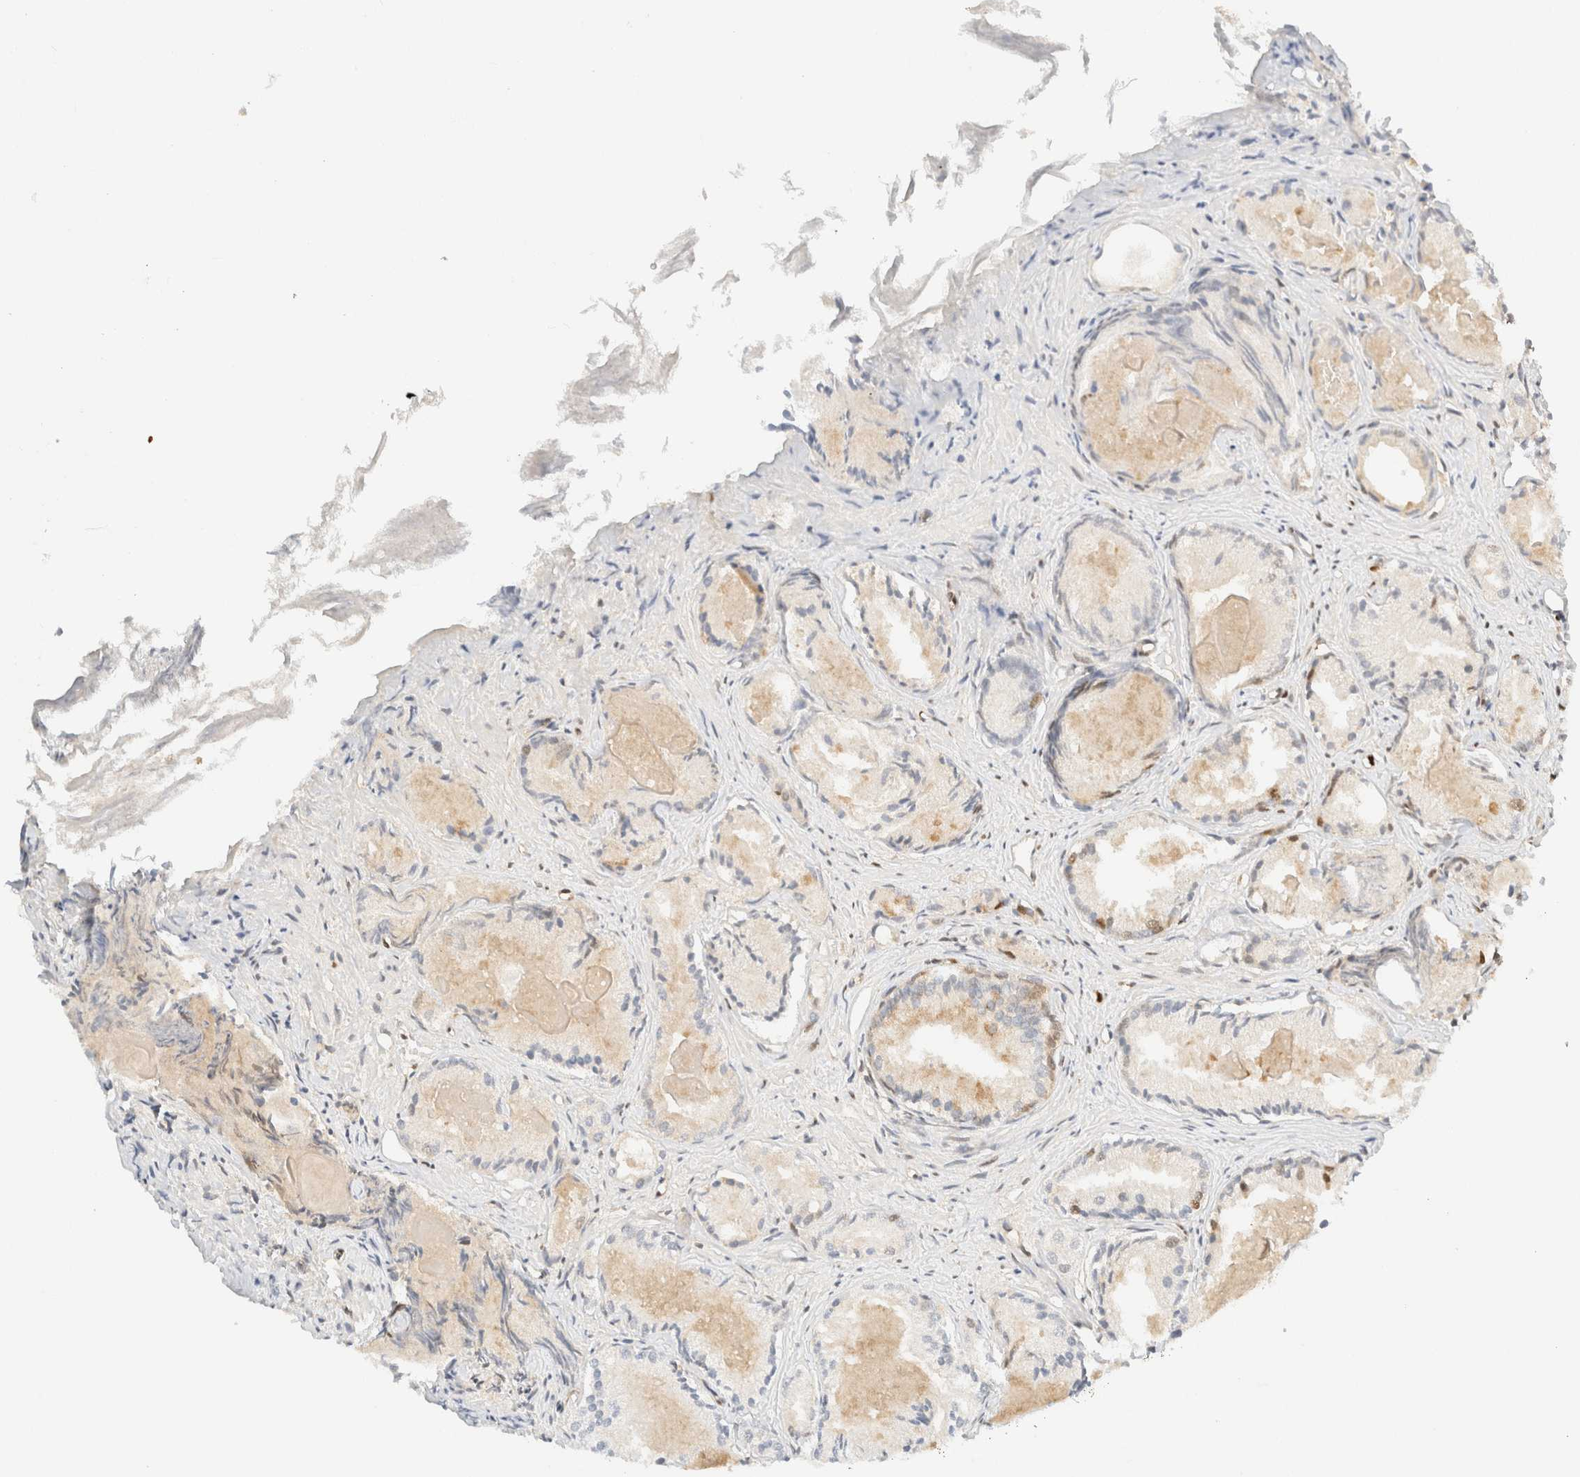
{"staining": {"intensity": "negative", "quantity": "none", "location": "none"}, "tissue": "prostate cancer", "cell_type": "Tumor cells", "image_type": "cancer", "snomed": [{"axis": "morphology", "description": "Adenocarcinoma, Low grade"}, {"axis": "topography", "description": "Prostate"}], "caption": "The histopathology image exhibits no significant staining in tumor cells of prostate cancer (adenocarcinoma (low-grade)).", "gene": "DDB2", "patient": {"sex": "male", "age": 72}}